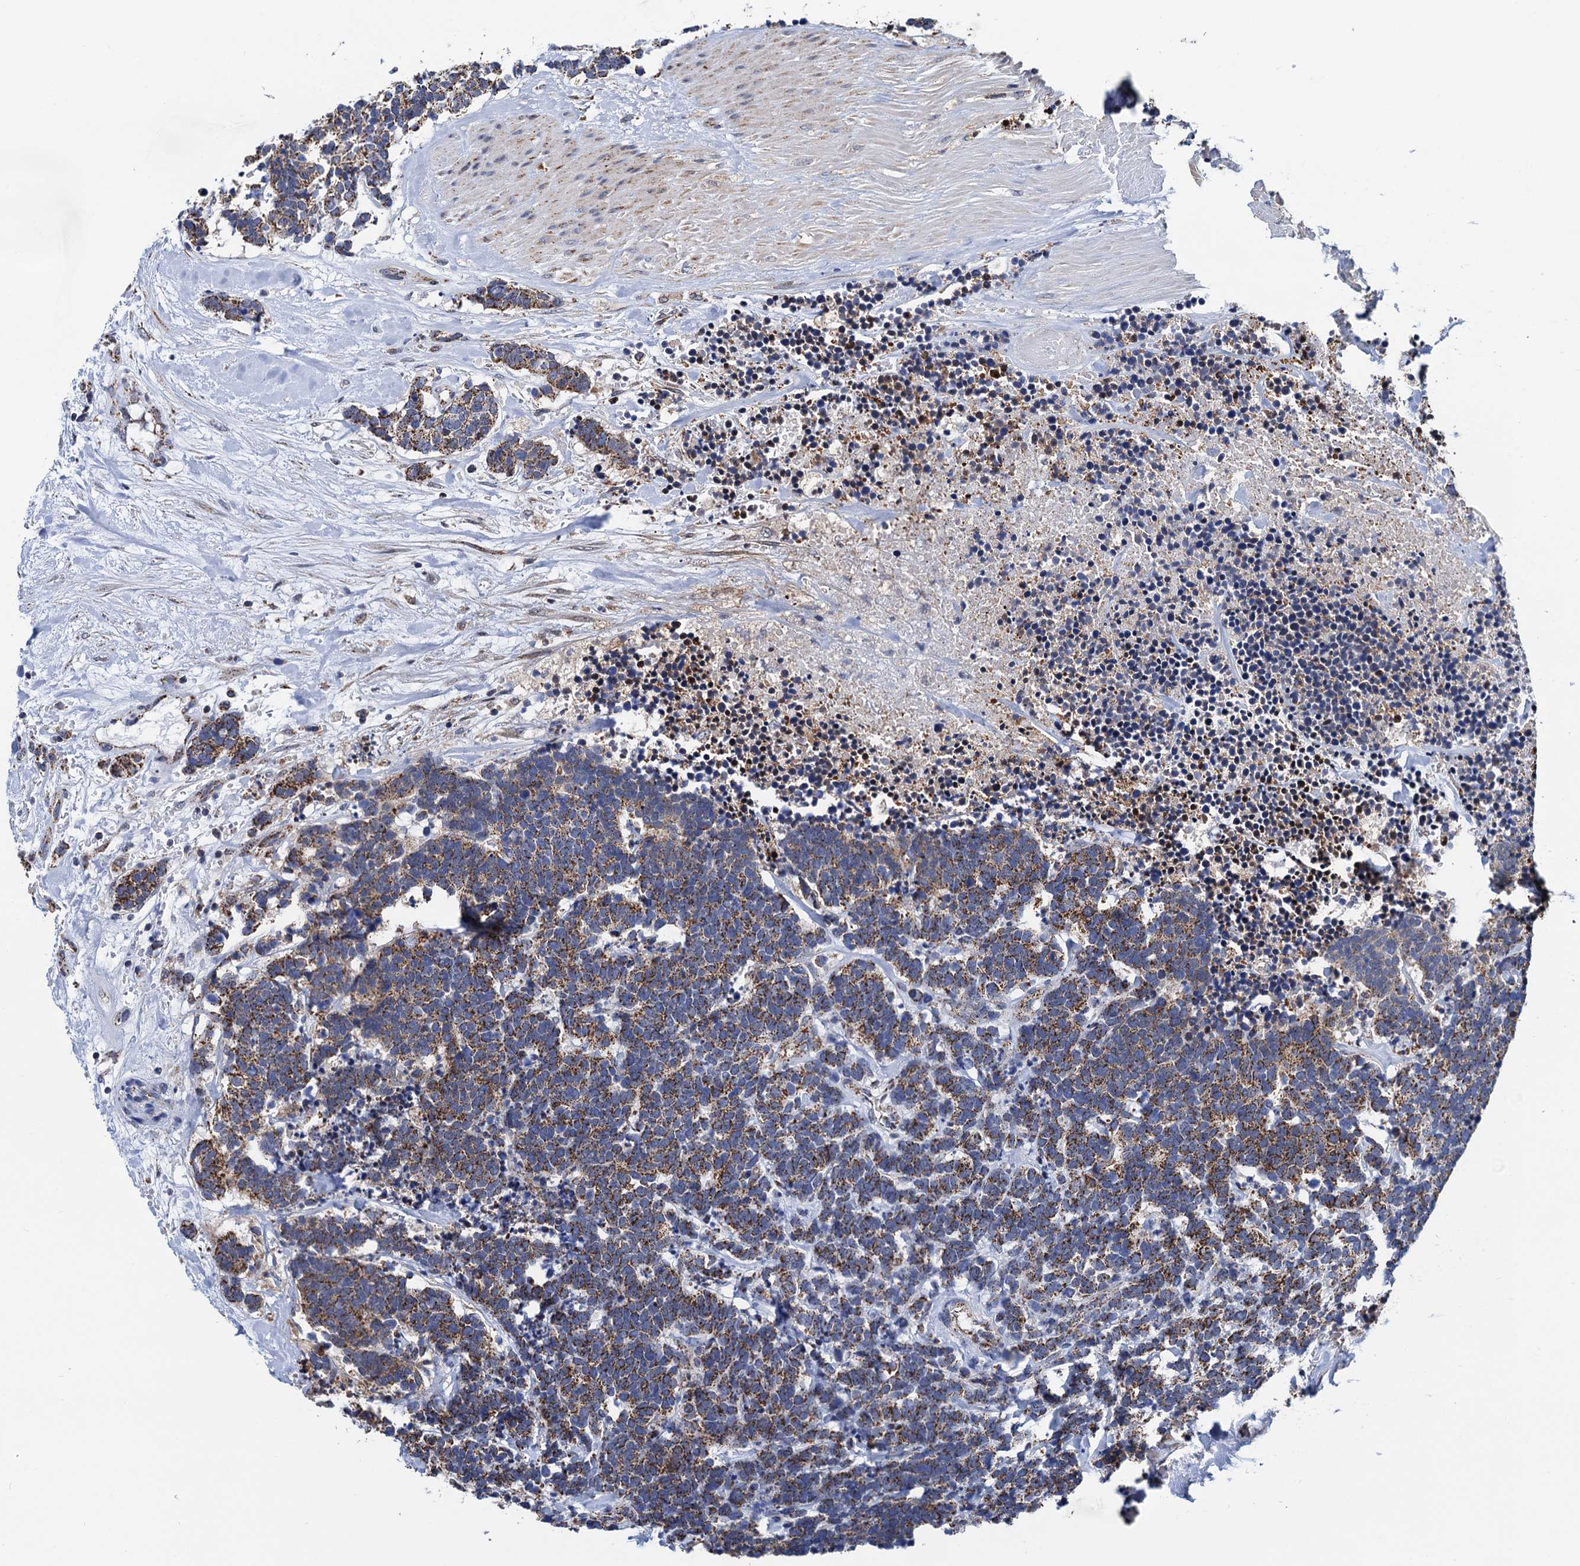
{"staining": {"intensity": "moderate", "quantity": ">75%", "location": "cytoplasmic/membranous"}, "tissue": "carcinoid", "cell_type": "Tumor cells", "image_type": "cancer", "snomed": [{"axis": "morphology", "description": "Carcinoma, NOS"}, {"axis": "morphology", "description": "Carcinoid, malignant, NOS"}, {"axis": "topography", "description": "Urinary bladder"}], "caption": "Approximately >75% of tumor cells in malignant carcinoid display moderate cytoplasmic/membranous protein expression as visualized by brown immunohistochemical staining.", "gene": "PTCD3", "patient": {"sex": "male", "age": 57}}